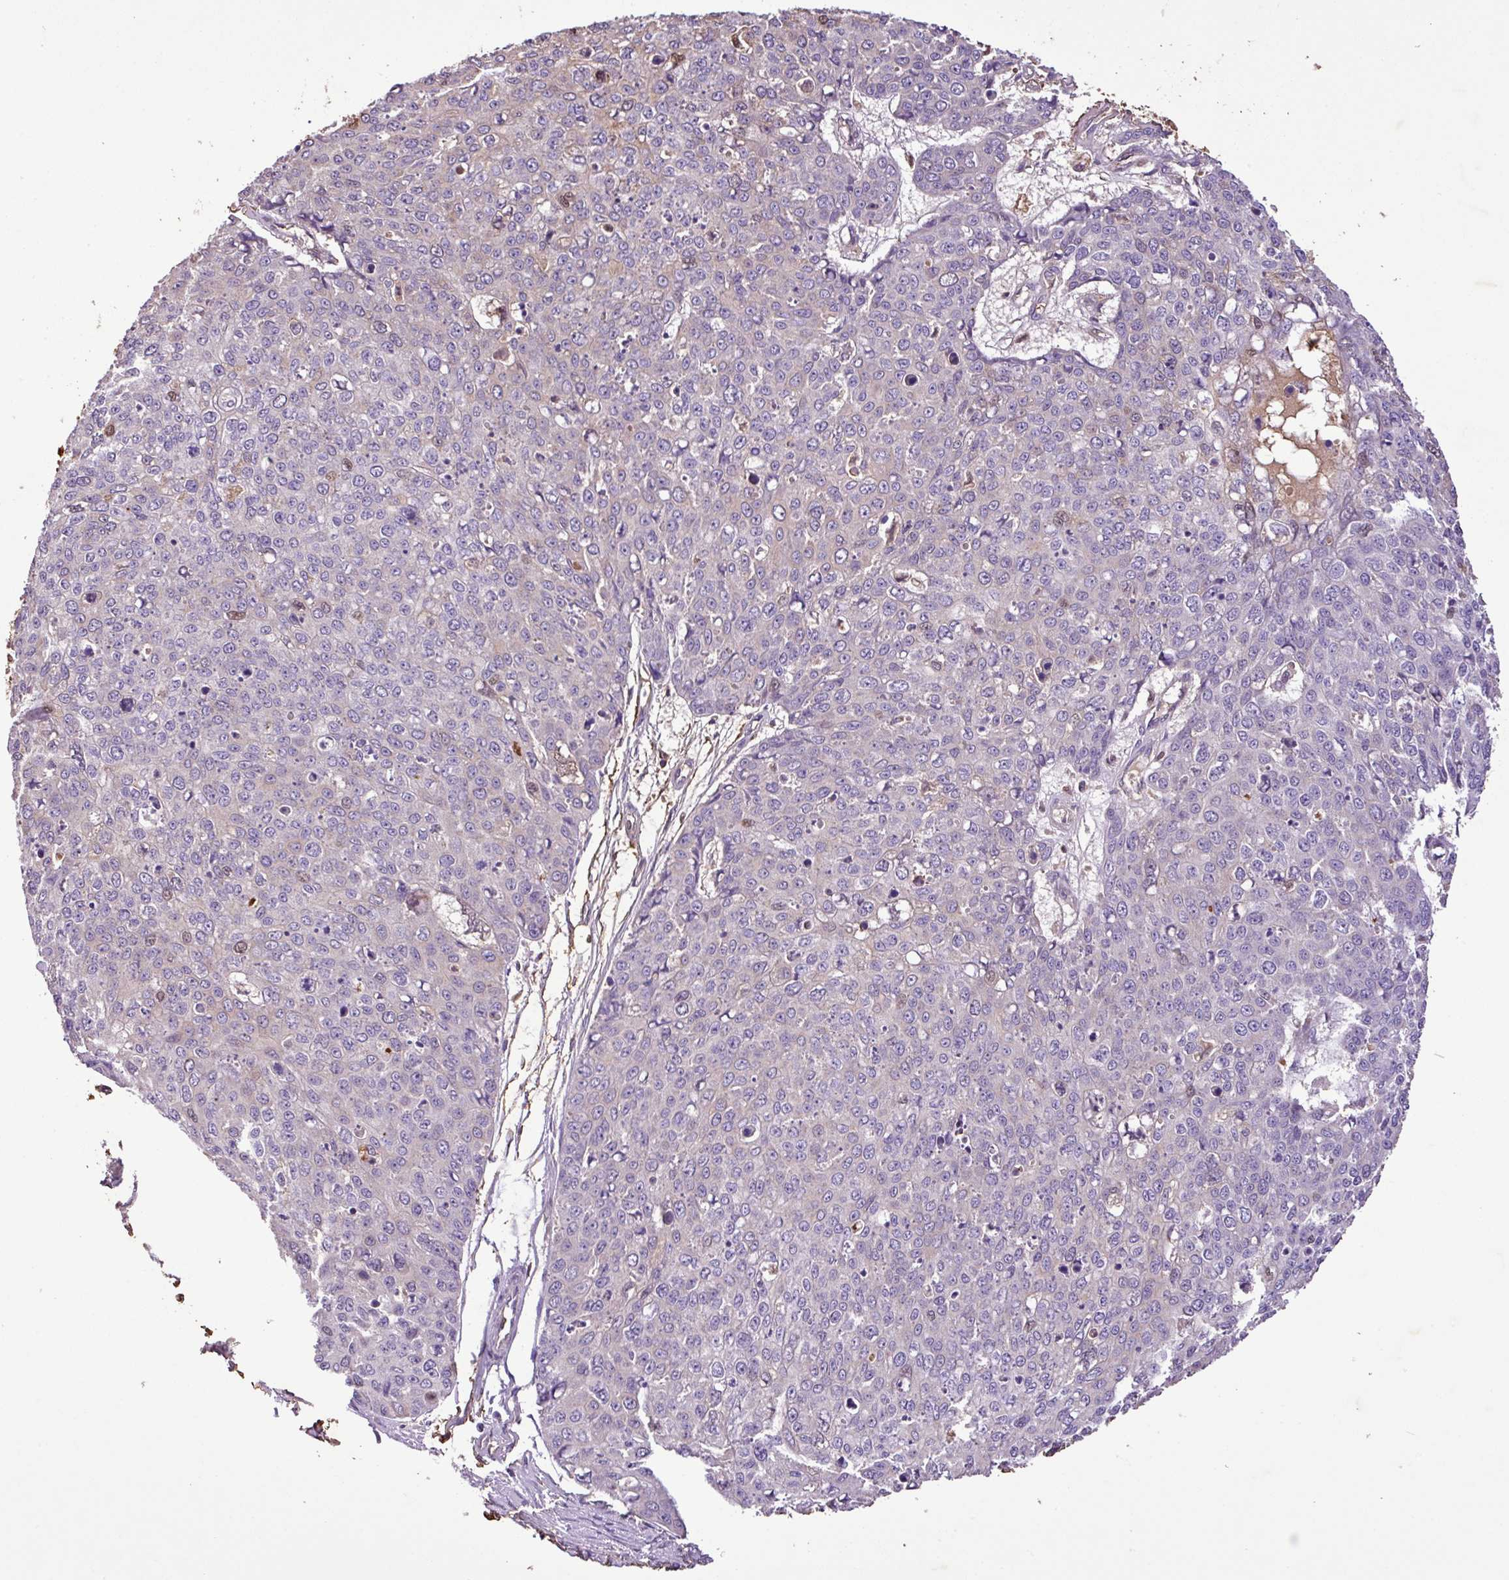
{"staining": {"intensity": "negative", "quantity": "none", "location": "none"}, "tissue": "skin cancer", "cell_type": "Tumor cells", "image_type": "cancer", "snomed": [{"axis": "morphology", "description": "Squamous cell carcinoma, NOS"}, {"axis": "topography", "description": "Skin"}], "caption": "A histopathology image of human skin cancer (squamous cell carcinoma) is negative for staining in tumor cells.", "gene": "ZNF266", "patient": {"sex": "male", "age": 71}}